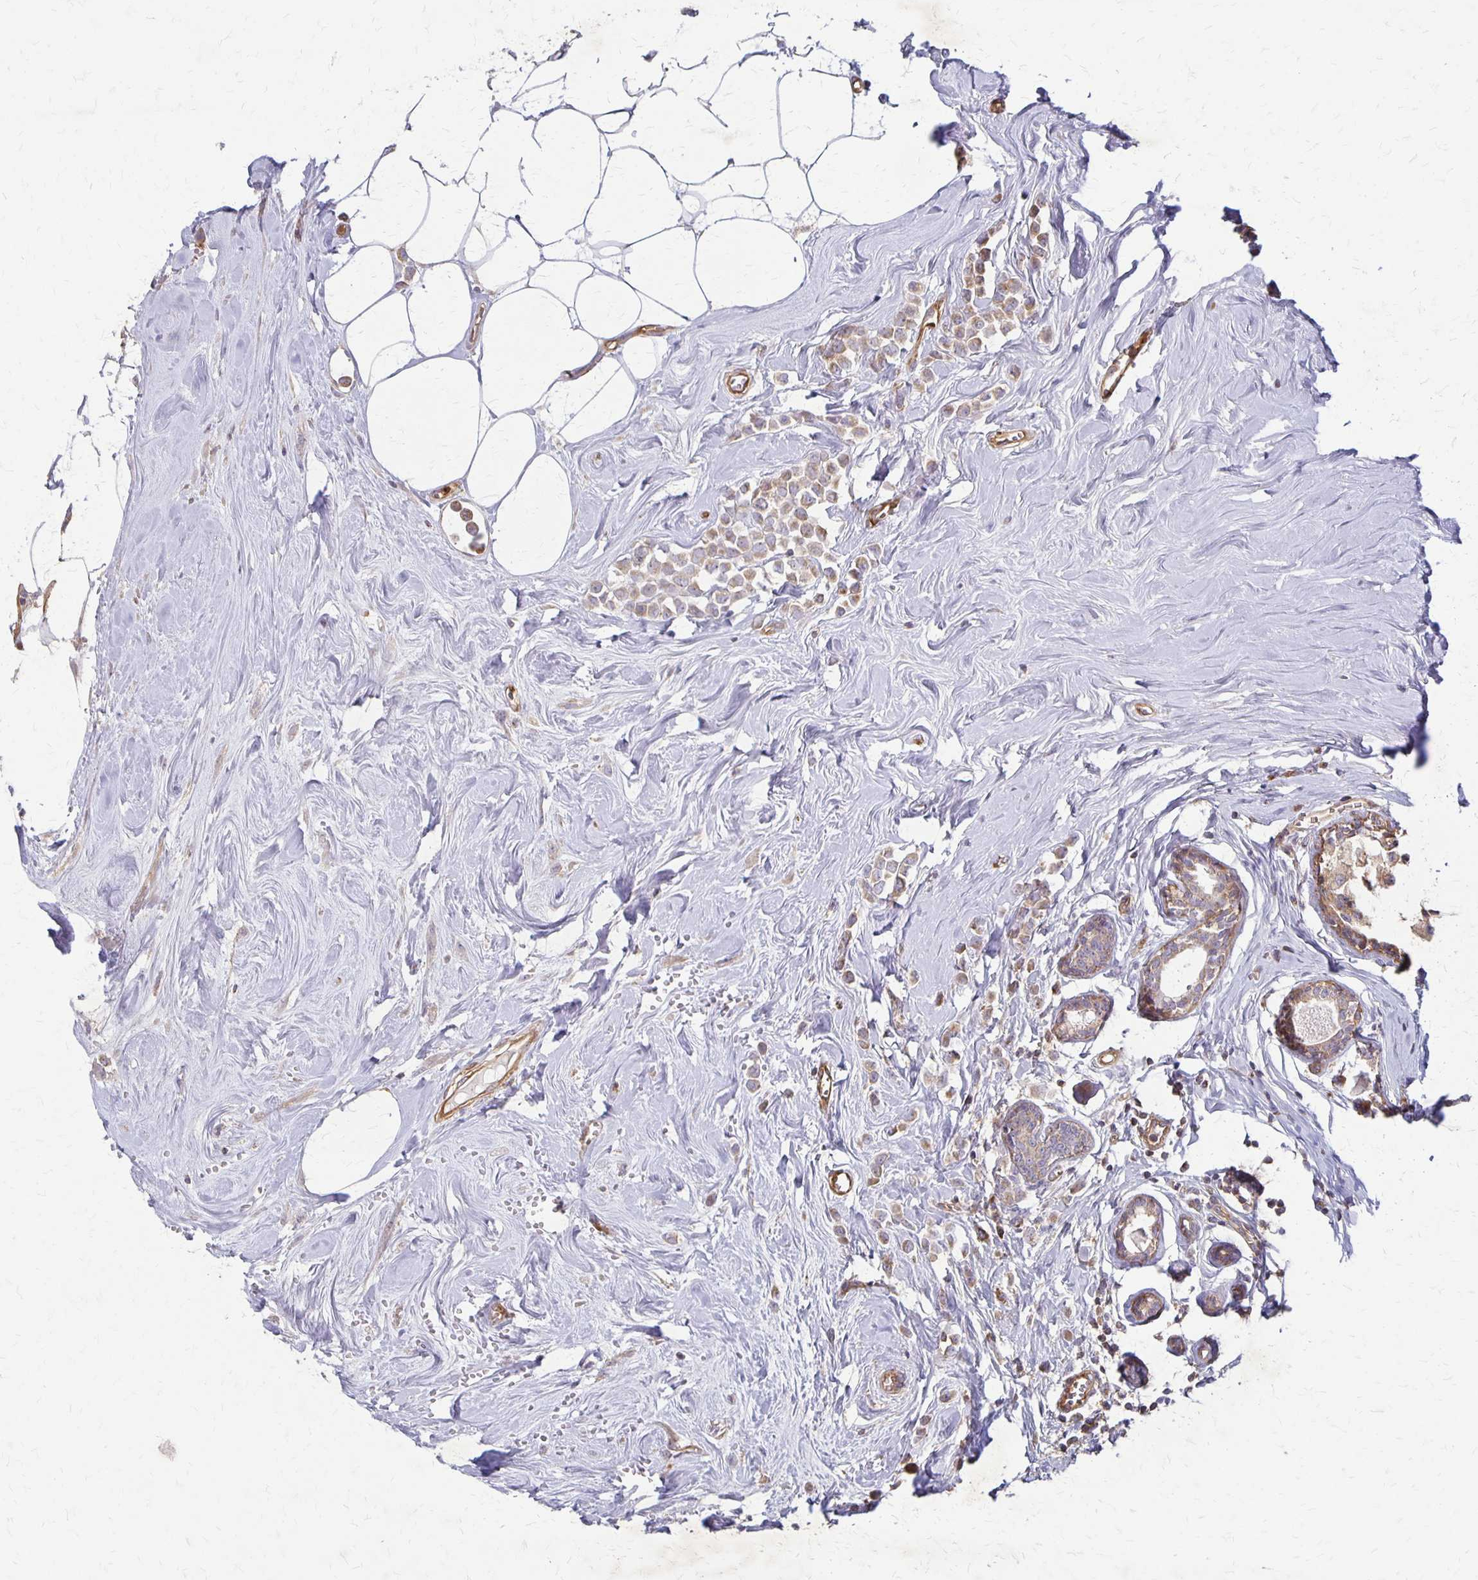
{"staining": {"intensity": "weak", "quantity": "25%-75%", "location": "cytoplasmic/membranous"}, "tissue": "breast cancer", "cell_type": "Tumor cells", "image_type": "cancer", "snomed": [{"axis": "morphology", "description": "Duct carcinoma"}, {"axis": "topography", "description": "Breast"}], "caption": "Breast cancer (intraductal carcinoma) stained with a brown dye shows weak cytoplasmic/membranous positive expression in approximately 25%-75% of tumor cells.", "gene": "EIF4EBP2", "patient": {"sex": "female", "age": 80}}